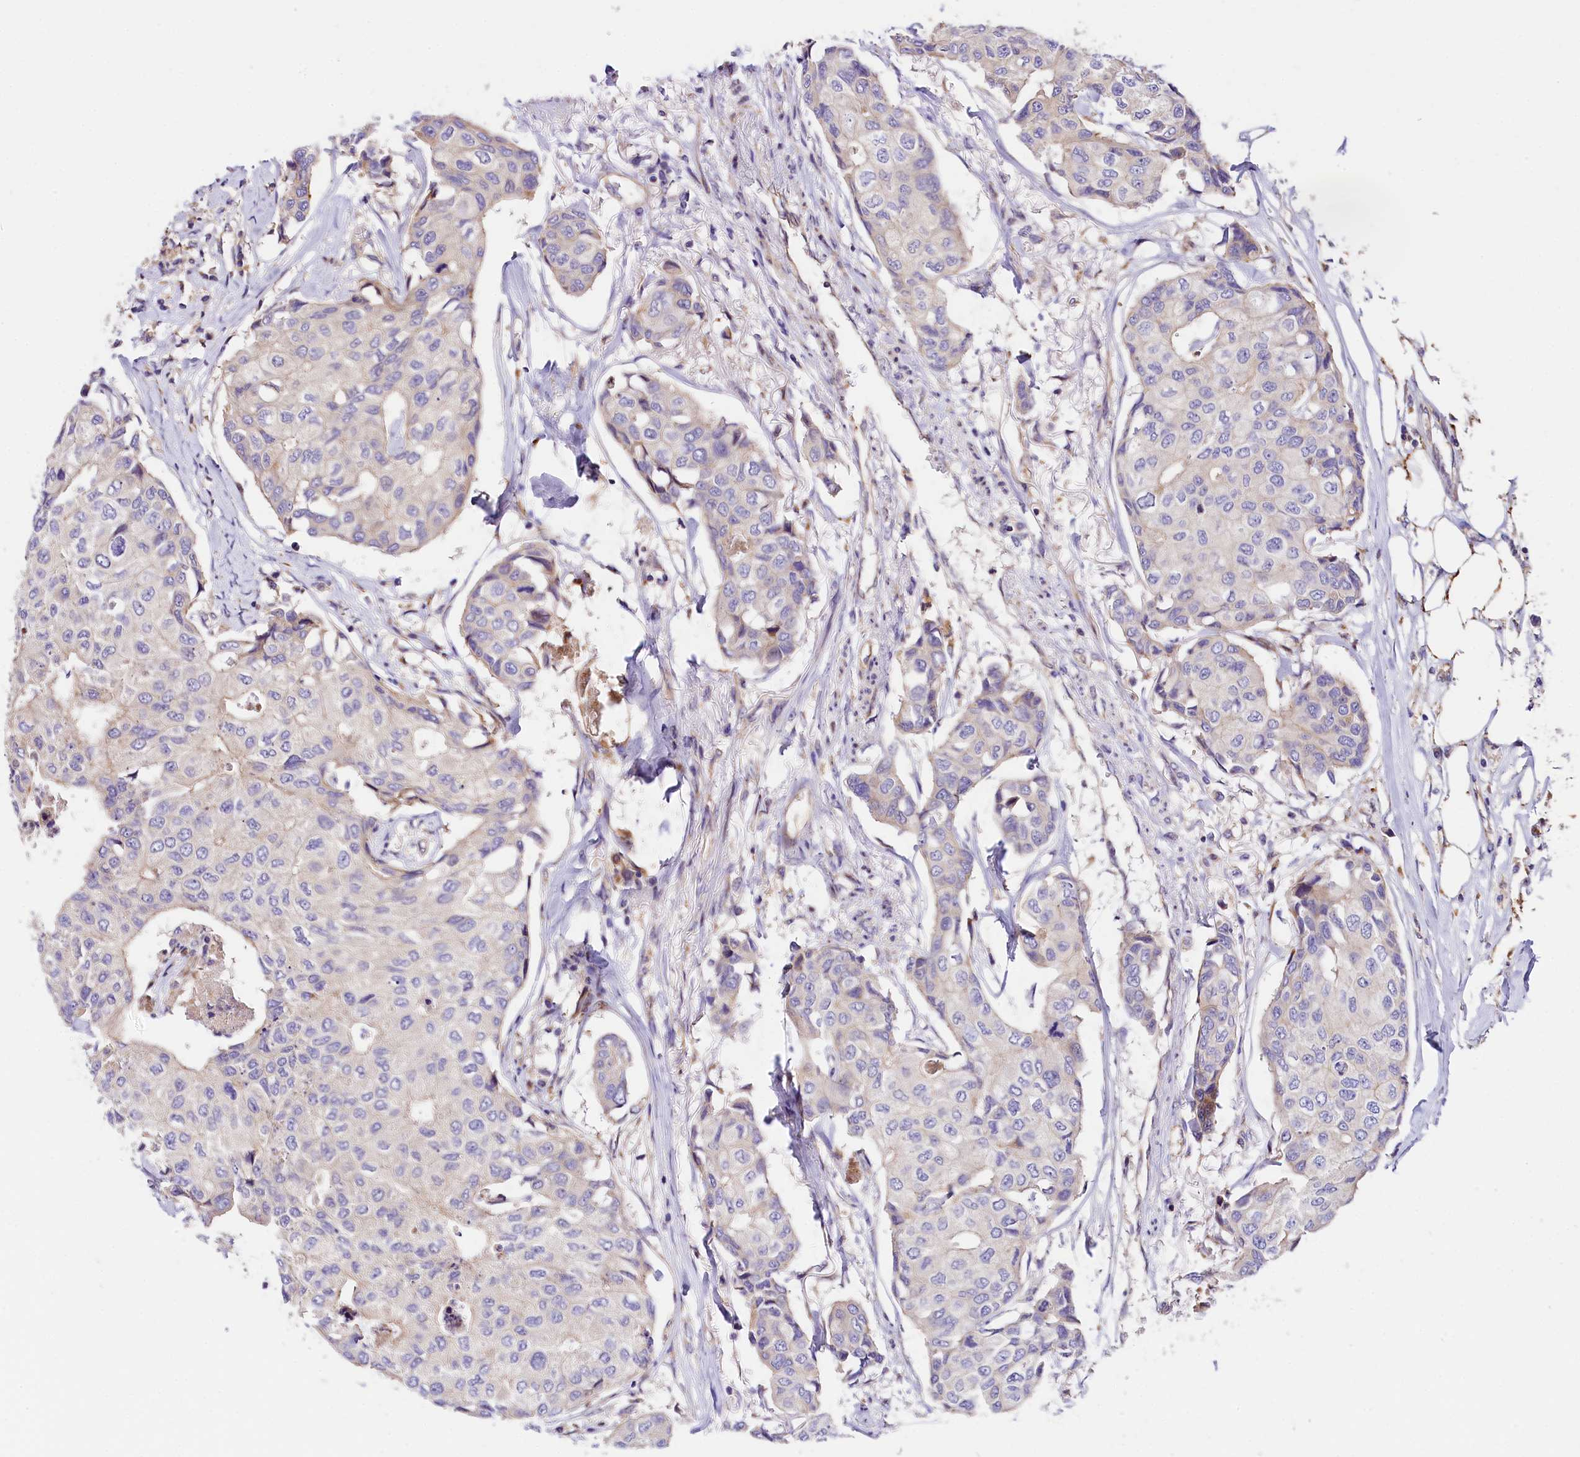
{"staining": {"intensity": "negative", "quantity": "none", "location": "none"}, "tissue": "breast cancer", "cell_type": "Tumor cells", "image_type": "cancer", "snomed": [{"axis": "morphology", "description": "Duct carcinoma"}, {"axis": "topography", "description": "Breast"}], "caption": "DAB (3,3'-diaminobenzidine) immunohistochemical staining of breast cancer shows no significant positivity in tumor cells.", "gene": "ARMC6", "patient": {"sex": "female", "age": 80}}